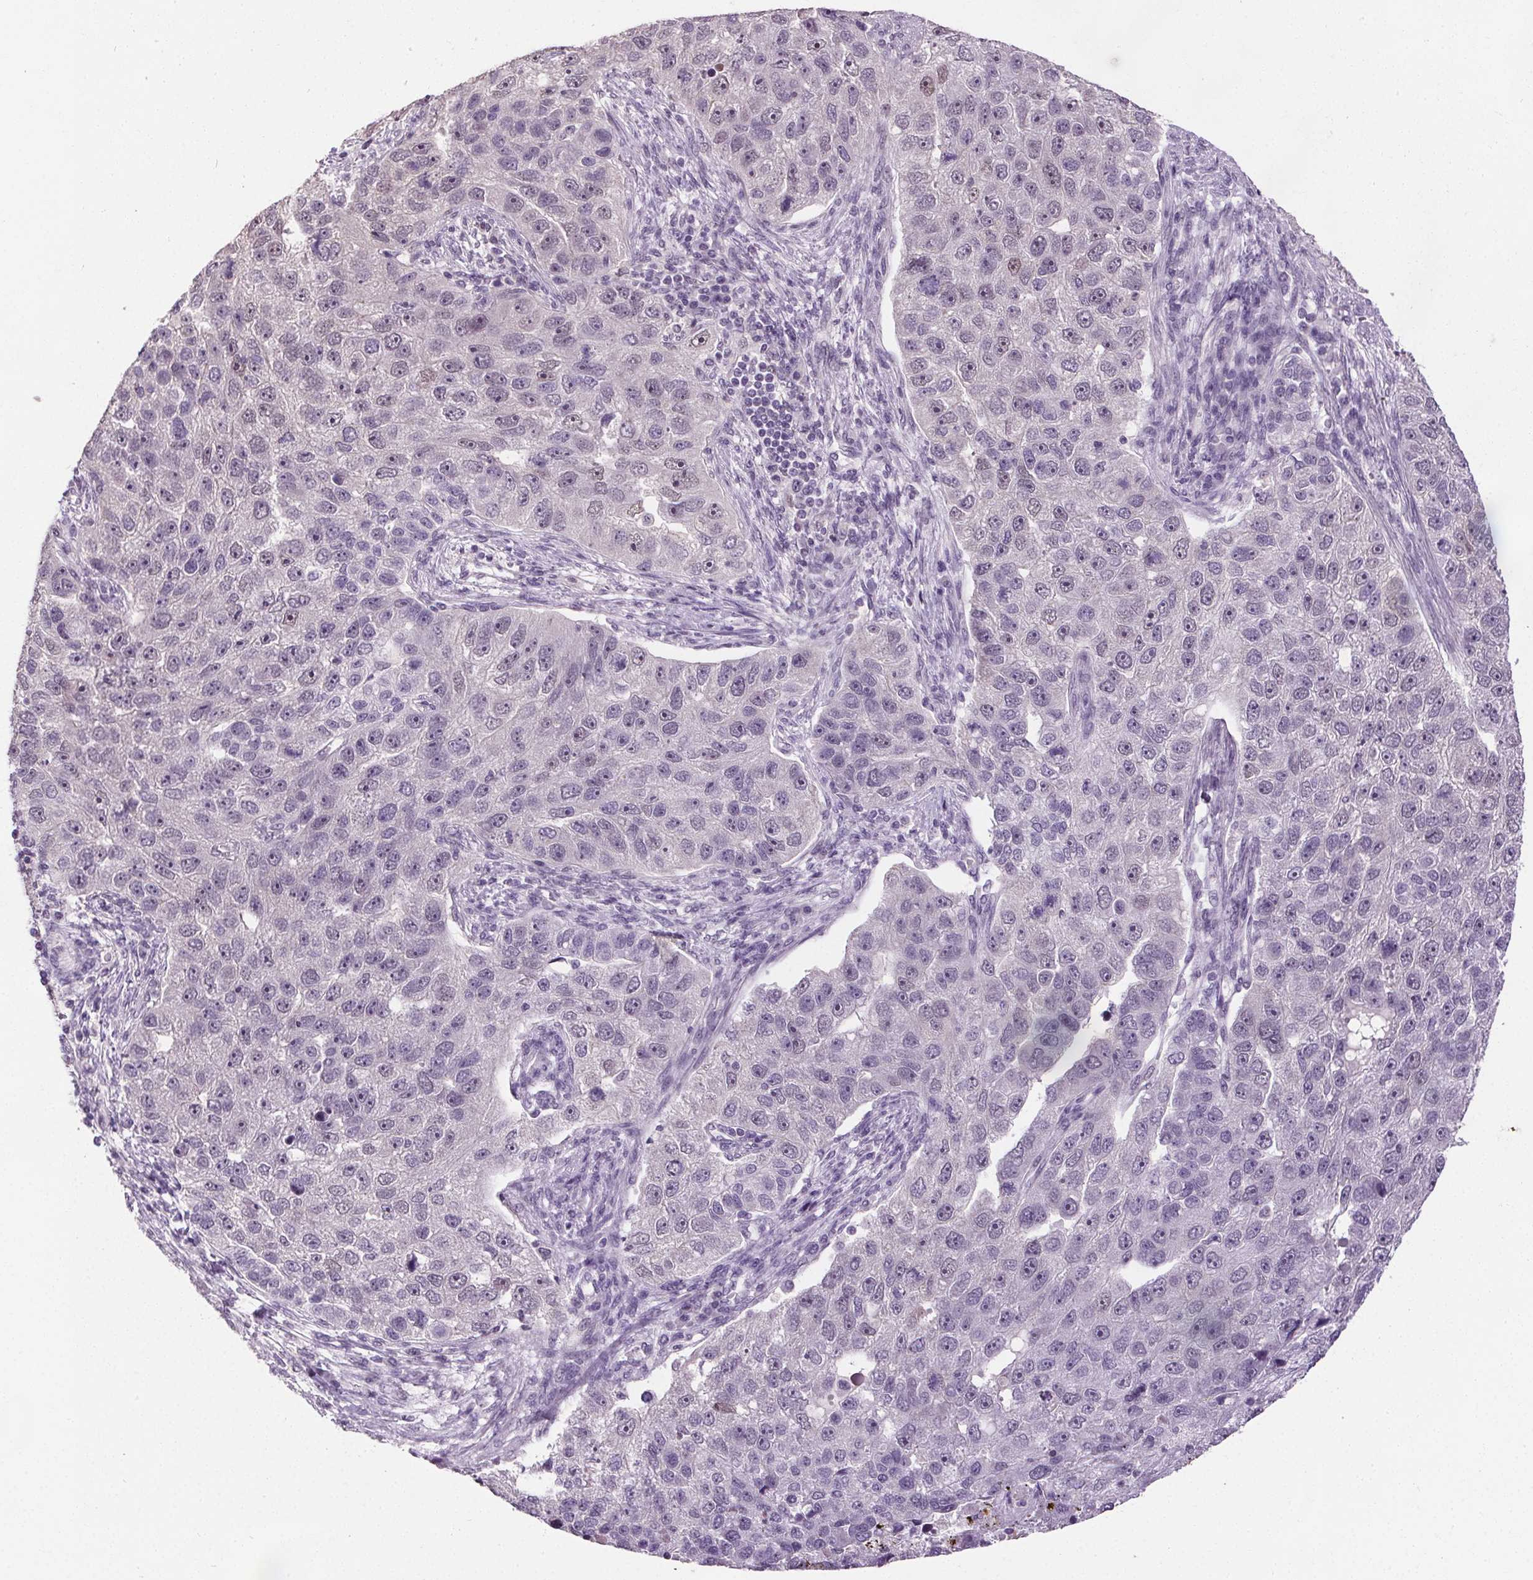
{"staining": {"intensity": "negative", "quantity": "none", "location": "none"}, "tissue": "pancreatic cancer", "cell_type": "Tumor cells", "image_type": "cancer", "snomed": [{"axis": "morphology", "description": "Adenocarcinoma, NOS"}, {"axis": "topography", "description": "Pancreas"}], "caption": "Pancreatic adenocarcinoma was stained to show a protein in brown. There is no significant staining in tumor cells.", "gene": "SLC2A9", "patient": {"sex": "female", "age": 61}}